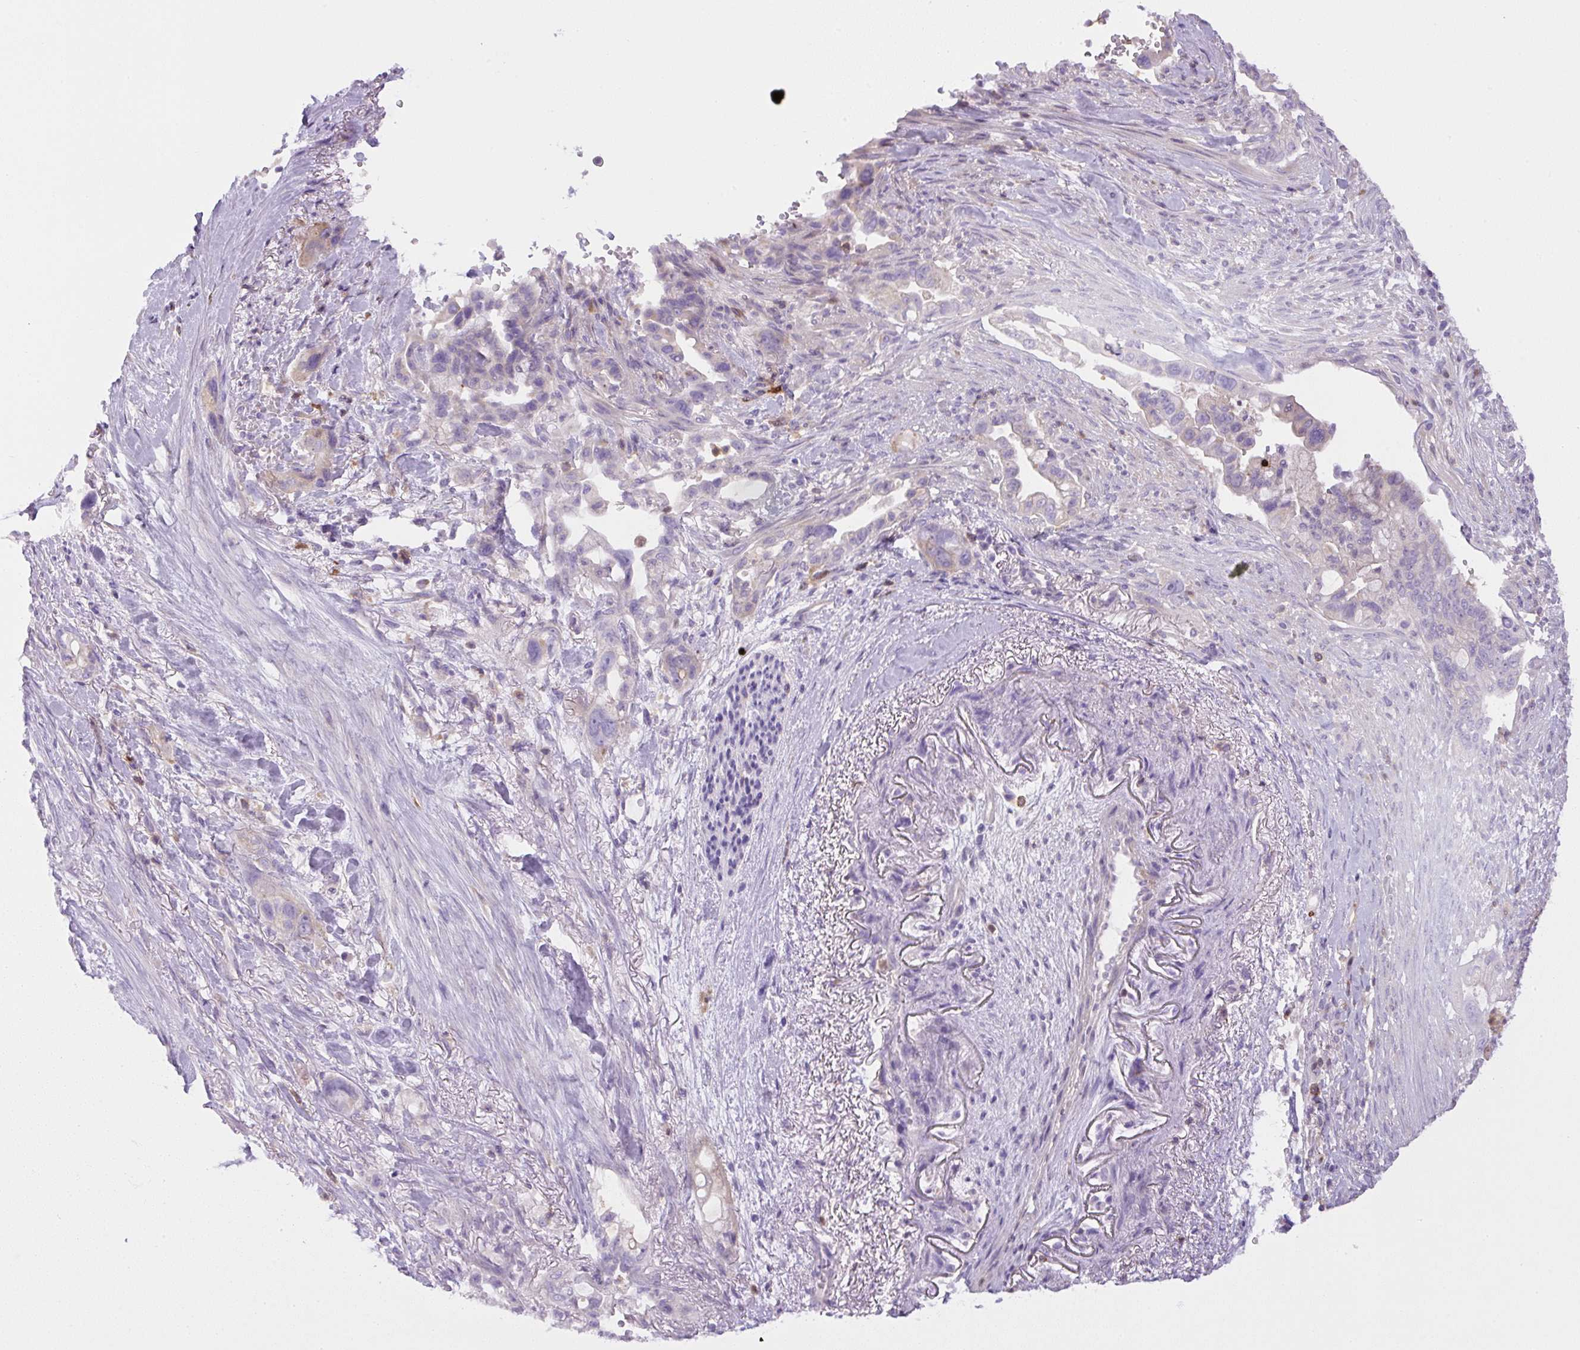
{"staining": {"intensity": "negative", "quantity": "none", "location": "none"}, "tissue": "pancreatic cancer", "cell_type": "Tumor cells", "image_type": "cancer", "snomed": [{"axis": "morphology", "description": "Adenocarcinoma, NOS"}, {"axis": "topography", "description": "Pancreas"}], "caption": "Histopathology image shows no significant protein staining in tumor cells of pancreatic cancer.", "gene": "PIP5KL1", "patient": {"sex": "male", "age": 44}}